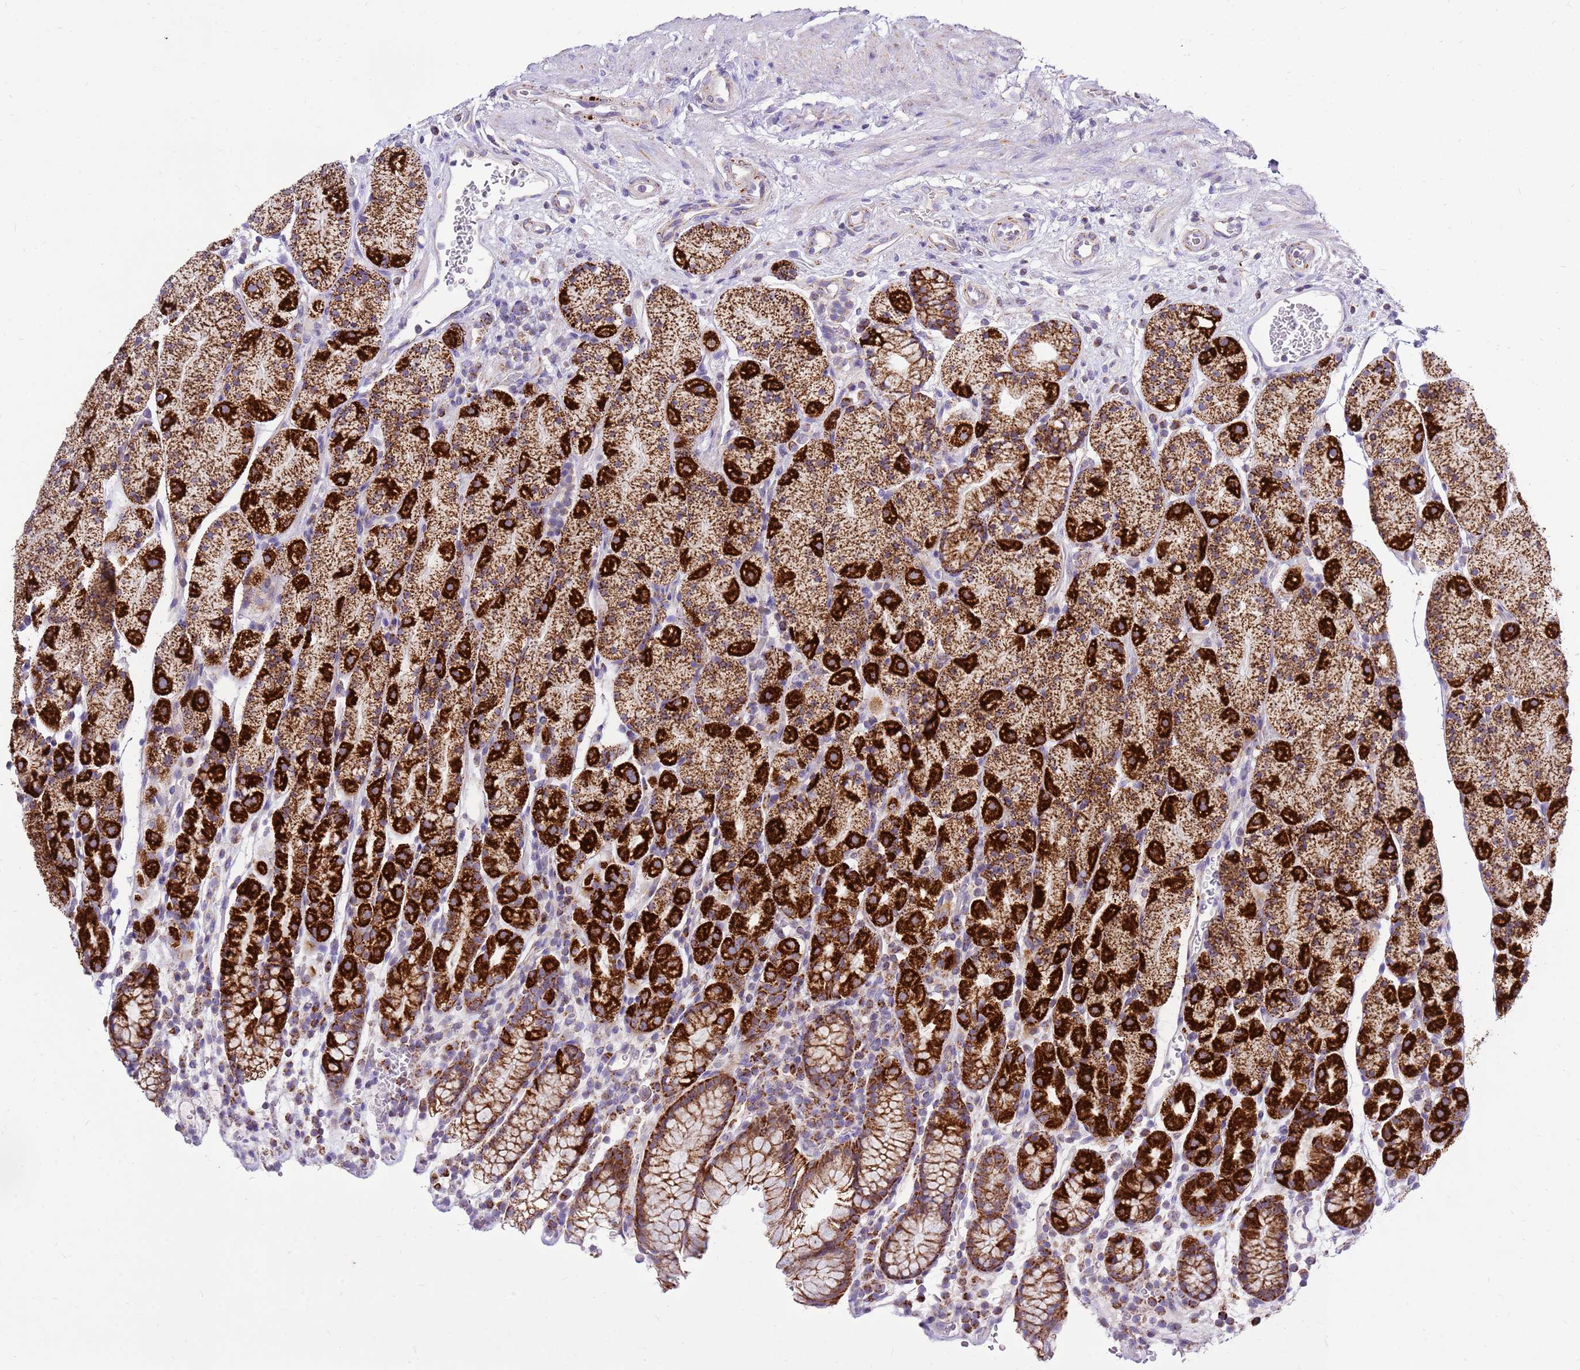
{"staining": {"intensity": "strong", "quantity": ">75%", "location": "cytoplasmic/membranous"}, "tissue": "stomach", "cell_type": "Glandular cells", "image_type": "normal", "snomed": [{"axis": "morphology", "description": "Normal tissue, NOS"}, {"axis": "topography", "description": "Stomach, upper"}, {"axis": "topography", "description": "Stomach"}], "caption": "Immunohistochemistry (IHC) of benign stomach shows high levels of strong cytoplasmic/membranous positivity in approximately >75% of glandular cells.", "gene": "IGF1R", "patient": {"sex": "male", "age": 62}}